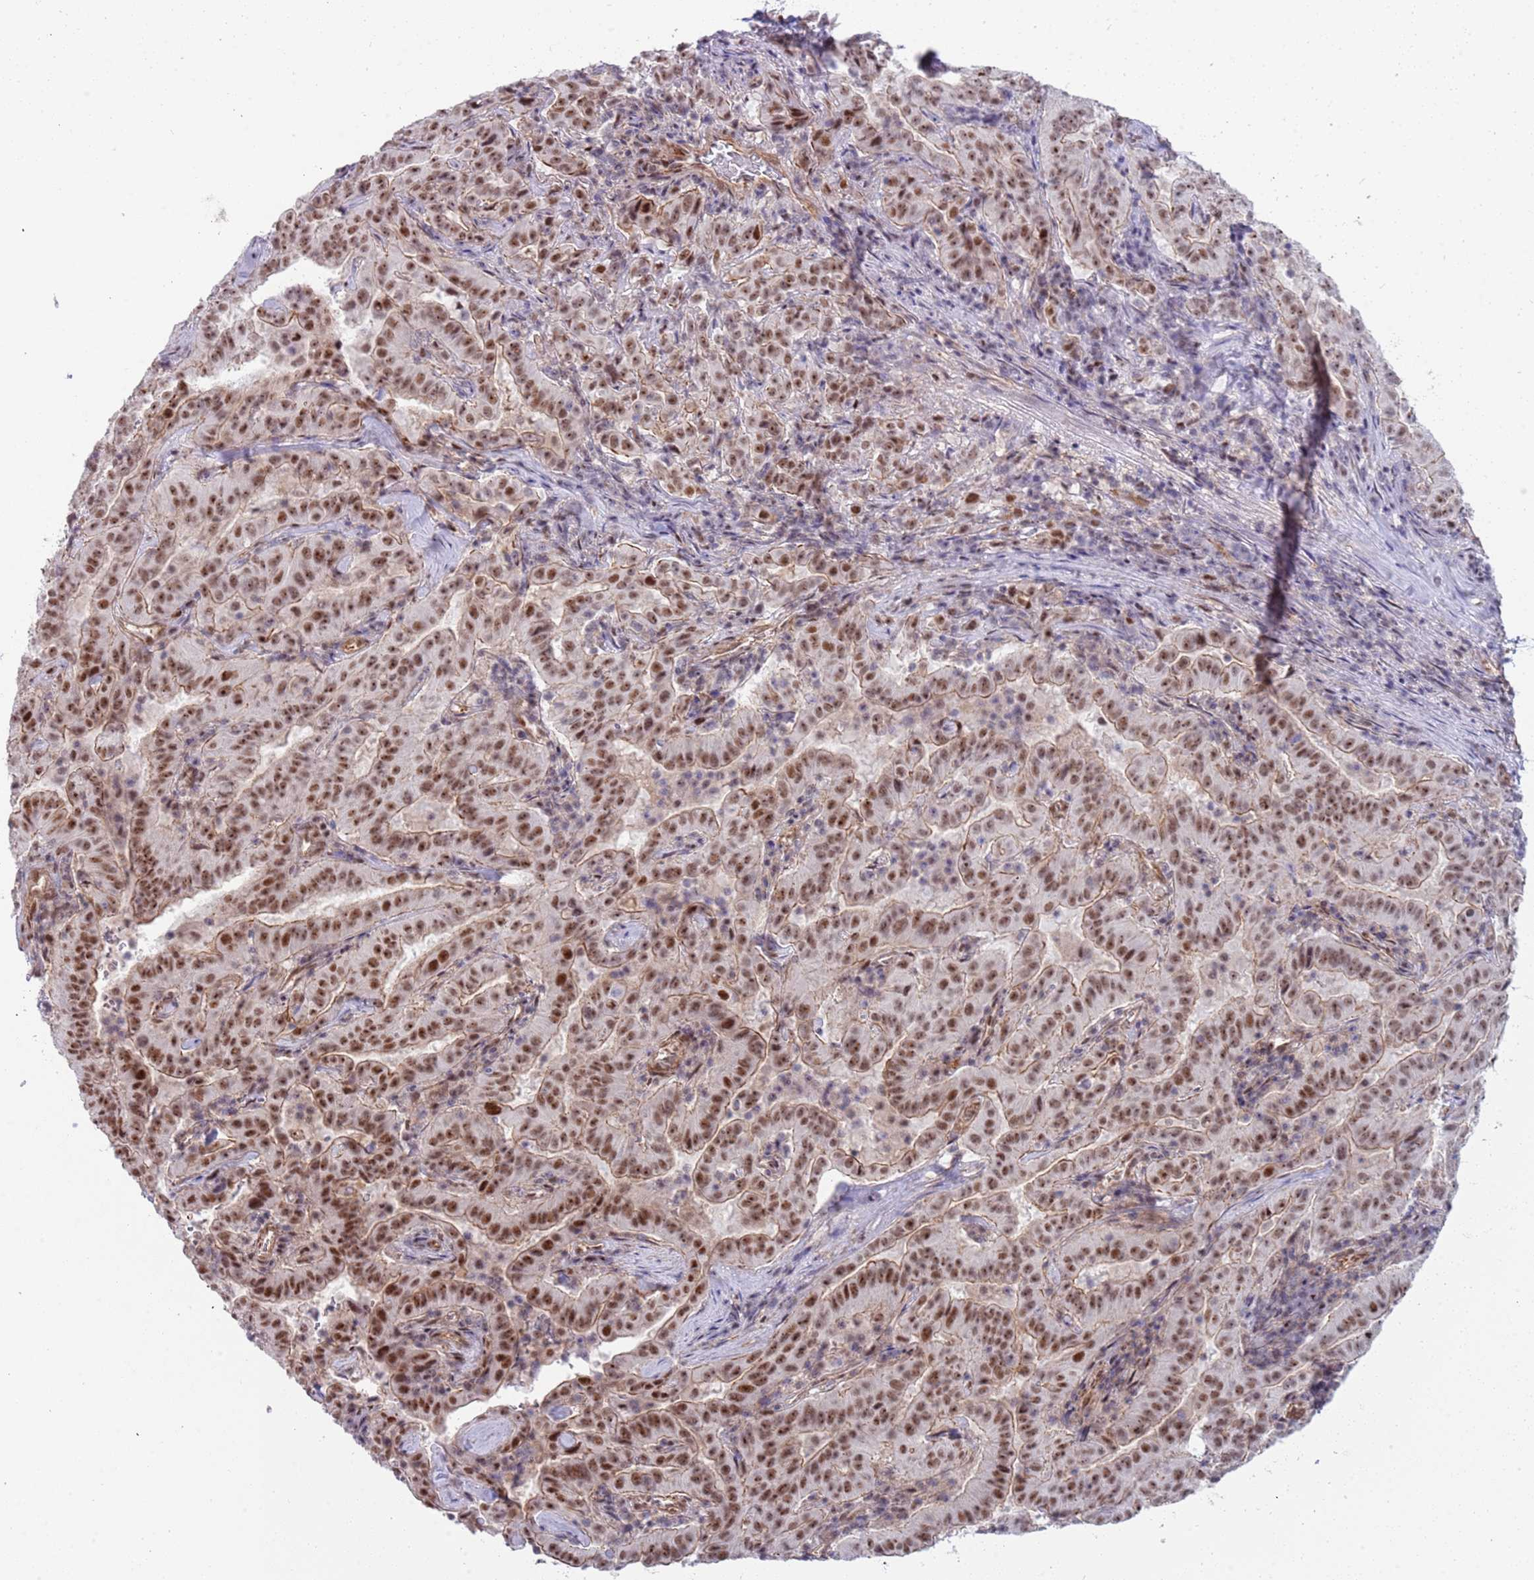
{"staining": {"intensity": "strong", "quantity": ">75%", "location": "nuclear"}, "tissue": "pancreatic cancer", "cell_type": "Tumor cells", "image_type": "cancer", "snomed": [{"axis": "morphology", "description": "Adenocarcinoma, NOS"}, {"axis": "topography", "description": "Pancreas"}], "caption": "Adenocarcinoma (pancreatic) stained with DAB immunohistochemistry exhibits high levels of strong nuclear expression in approximately >75% of tumor cells.", "gene": "LRMDA", "patient": {"sex": "male", "age": 63}}